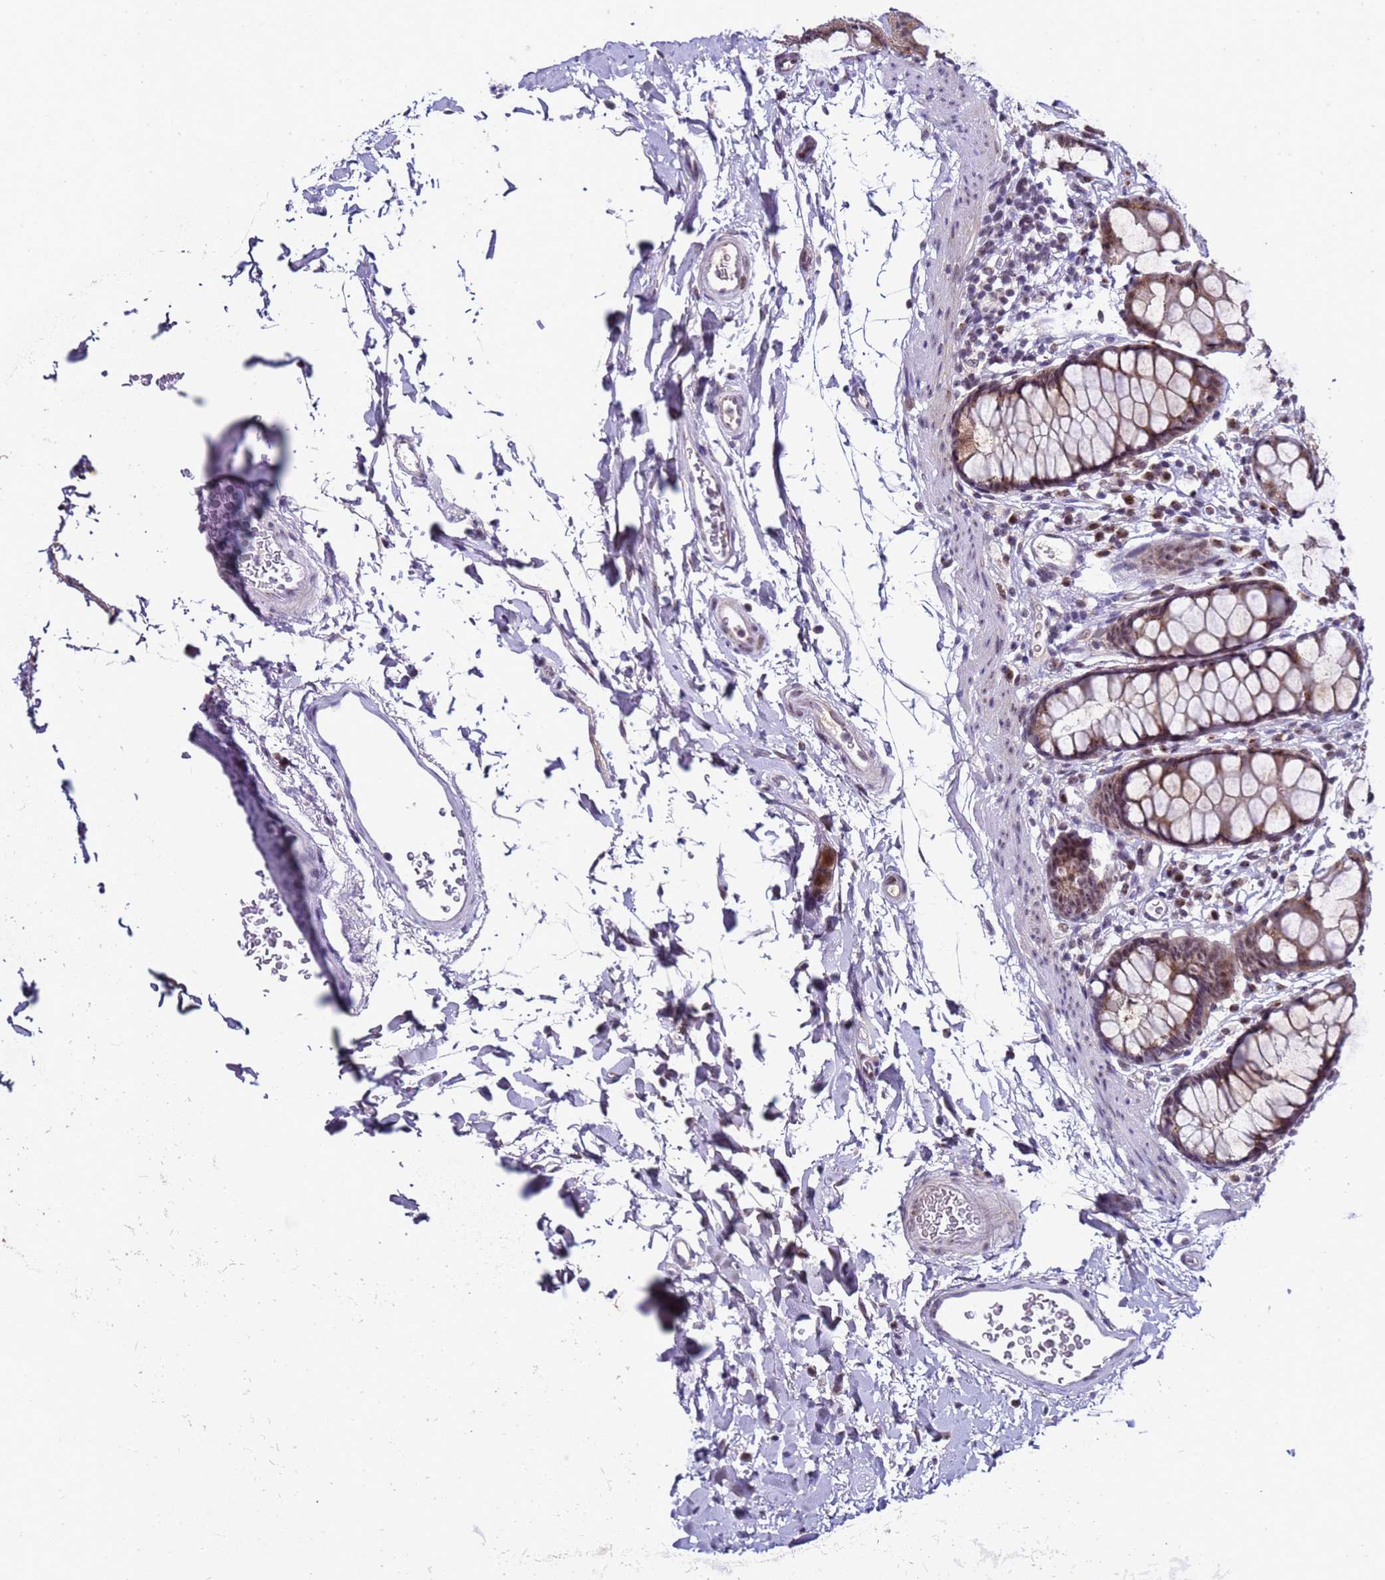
{"staining": {"intensity": "moderate", "quantity": ">75%", "location": "cytoplasmic/membranous"}, "tissue": "rectum", "cell_type": "Glandular cells", "image_type": "normal", "snomed": [{"axis": "morphology", "description": "Normal tissue, NOS"}, {"axis": "topography", "description": "Rectum"}], "caption": "A brown stain highlights moderate cytoplasmic/membranous expression of a protein in glandular cells of benign human rectum.", "gene": "C19orf47", "patient": {"sex": "female", "age": 65}}